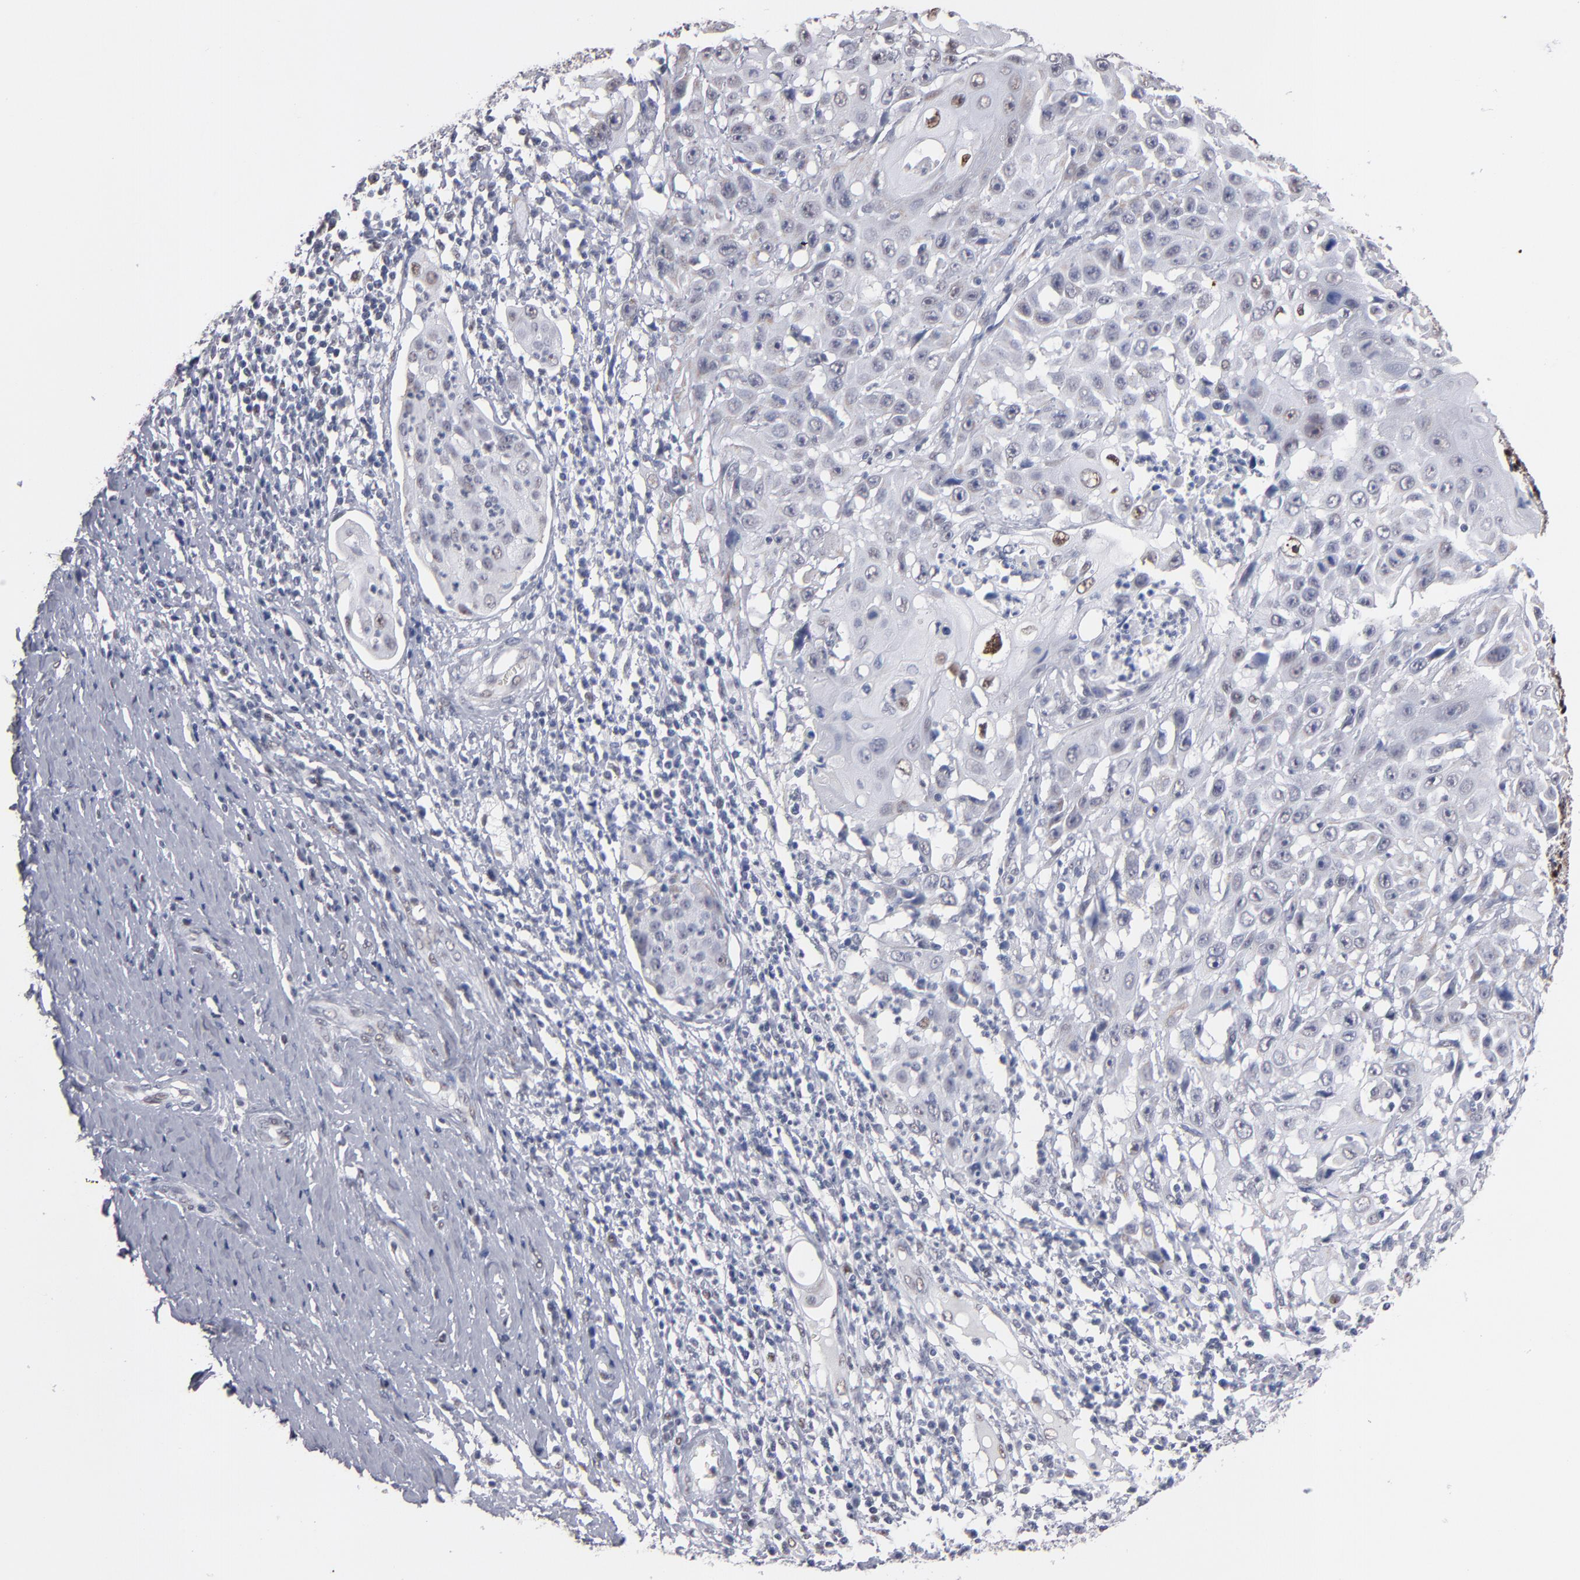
{"staining": {"intensity": "moderate", "quantity": "<25%", "location": "nuclear"}, "tissue": "cervical cancer", "cell_type": "Tumor cells", "image_type": "cancer", "snomed": [{"axis": "morphology", "description": "Squamous cell carcinoma, NOS"}, {"axis": "topography", "description": "Cervix"}], "caption": "Brown immunohistochemical staining in squamous cell carcinoma (cervical) reveals moderate nuclear positivity in about <25% of tumor cells.", "gene": "MN1", "patient": {"sex": "female", "age": 39}}